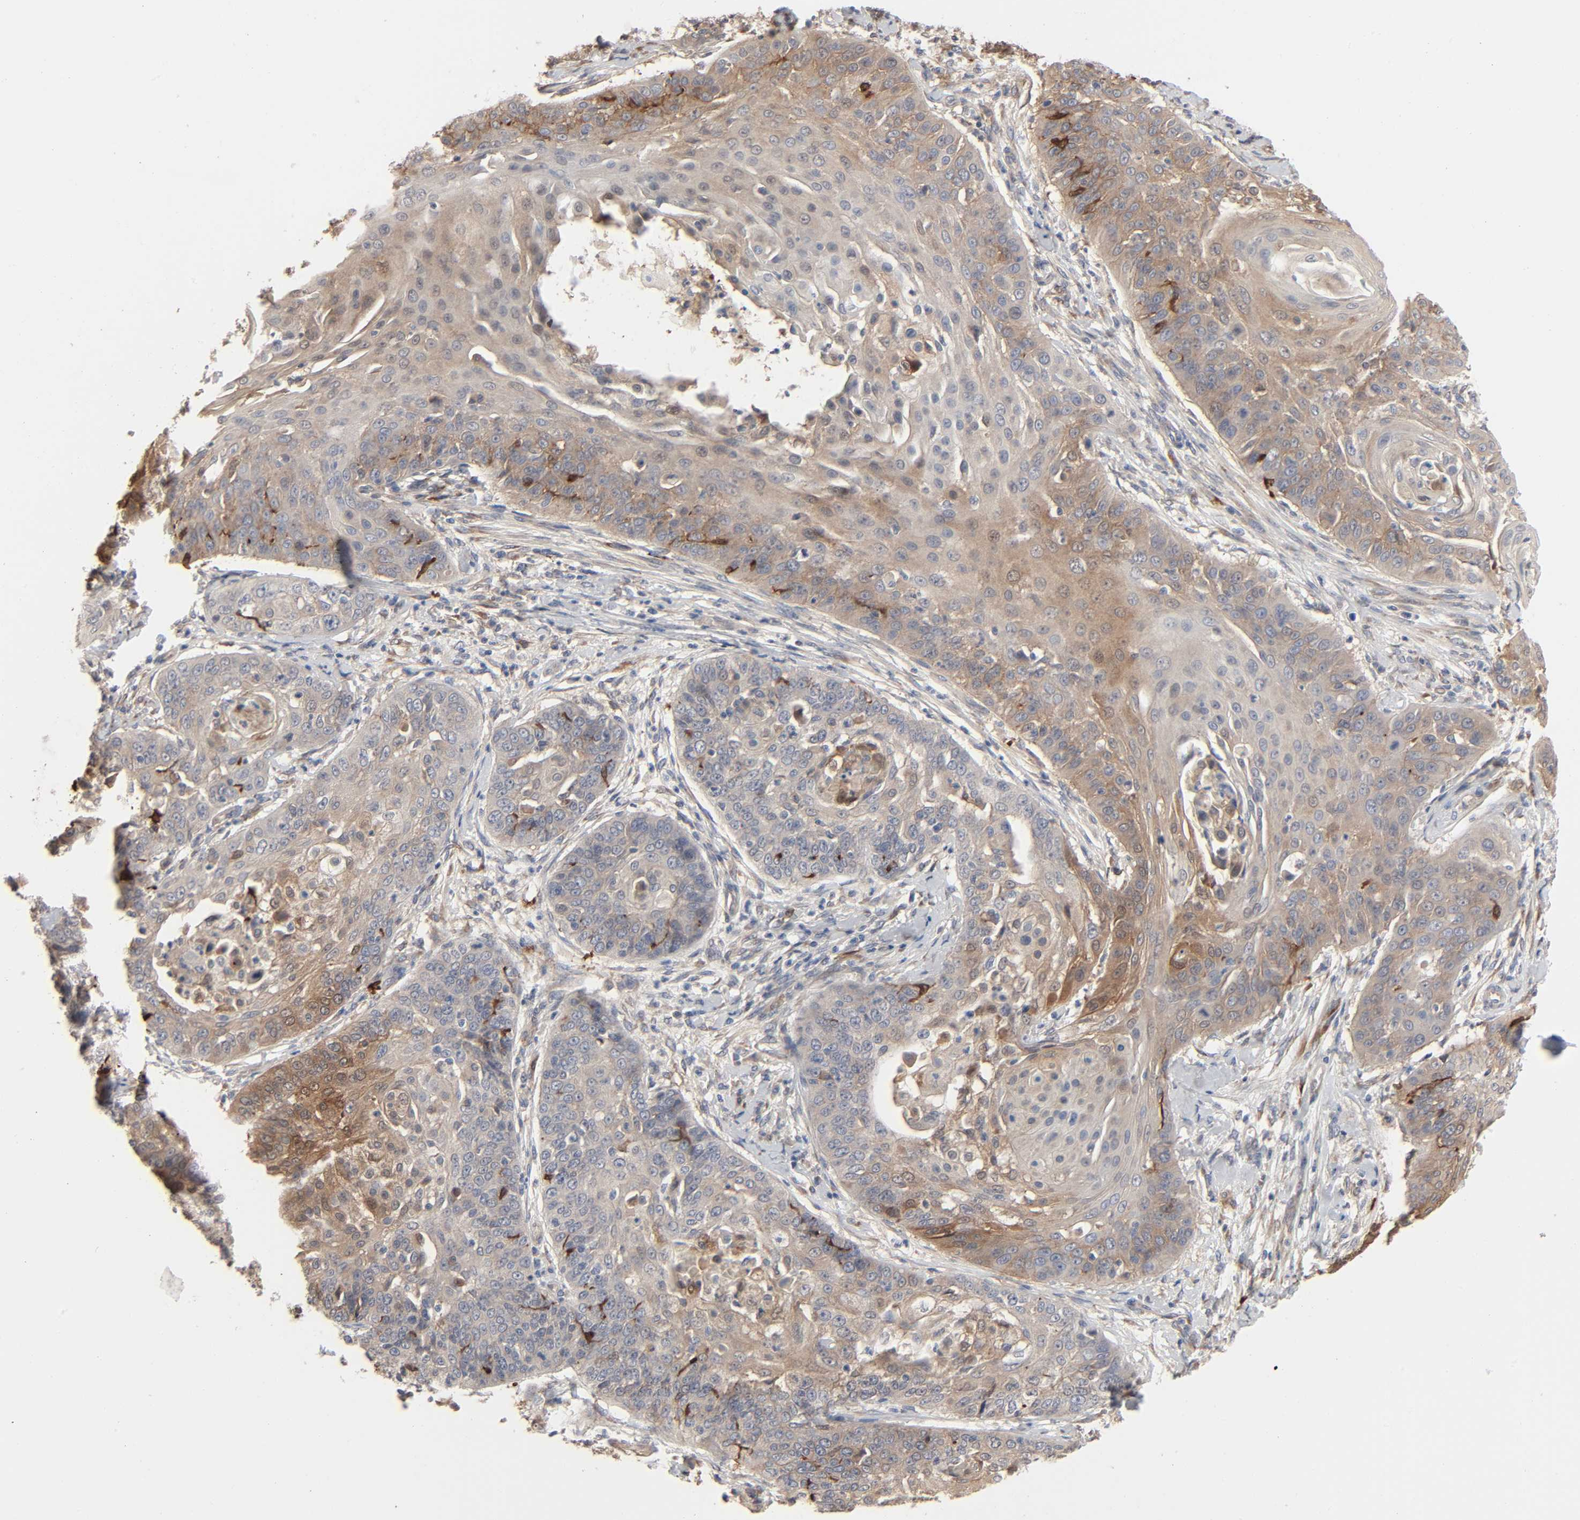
{"staining": {"intensity": "weak", "quantity": ">75%", "location": "cytoplasmic/membranous"}, "tissue": "cervical cancer", "cell_type": "Tumor cells", "image_type": "cancer", "snomed": [{"axis": "morphology", "description": "Squamous cell carcinoma, NOS"}, {"axis": "topography", "description": "Cervix"}], "caption": "Human cervical cancer (squamous cell carcinoma) stained with a brown dye reveals weak cytoplasmic/membranous positive expression in about >75% of tumor cells.", "gene": "NDRG2", "patient": {"sex": "female", "age": 64}}